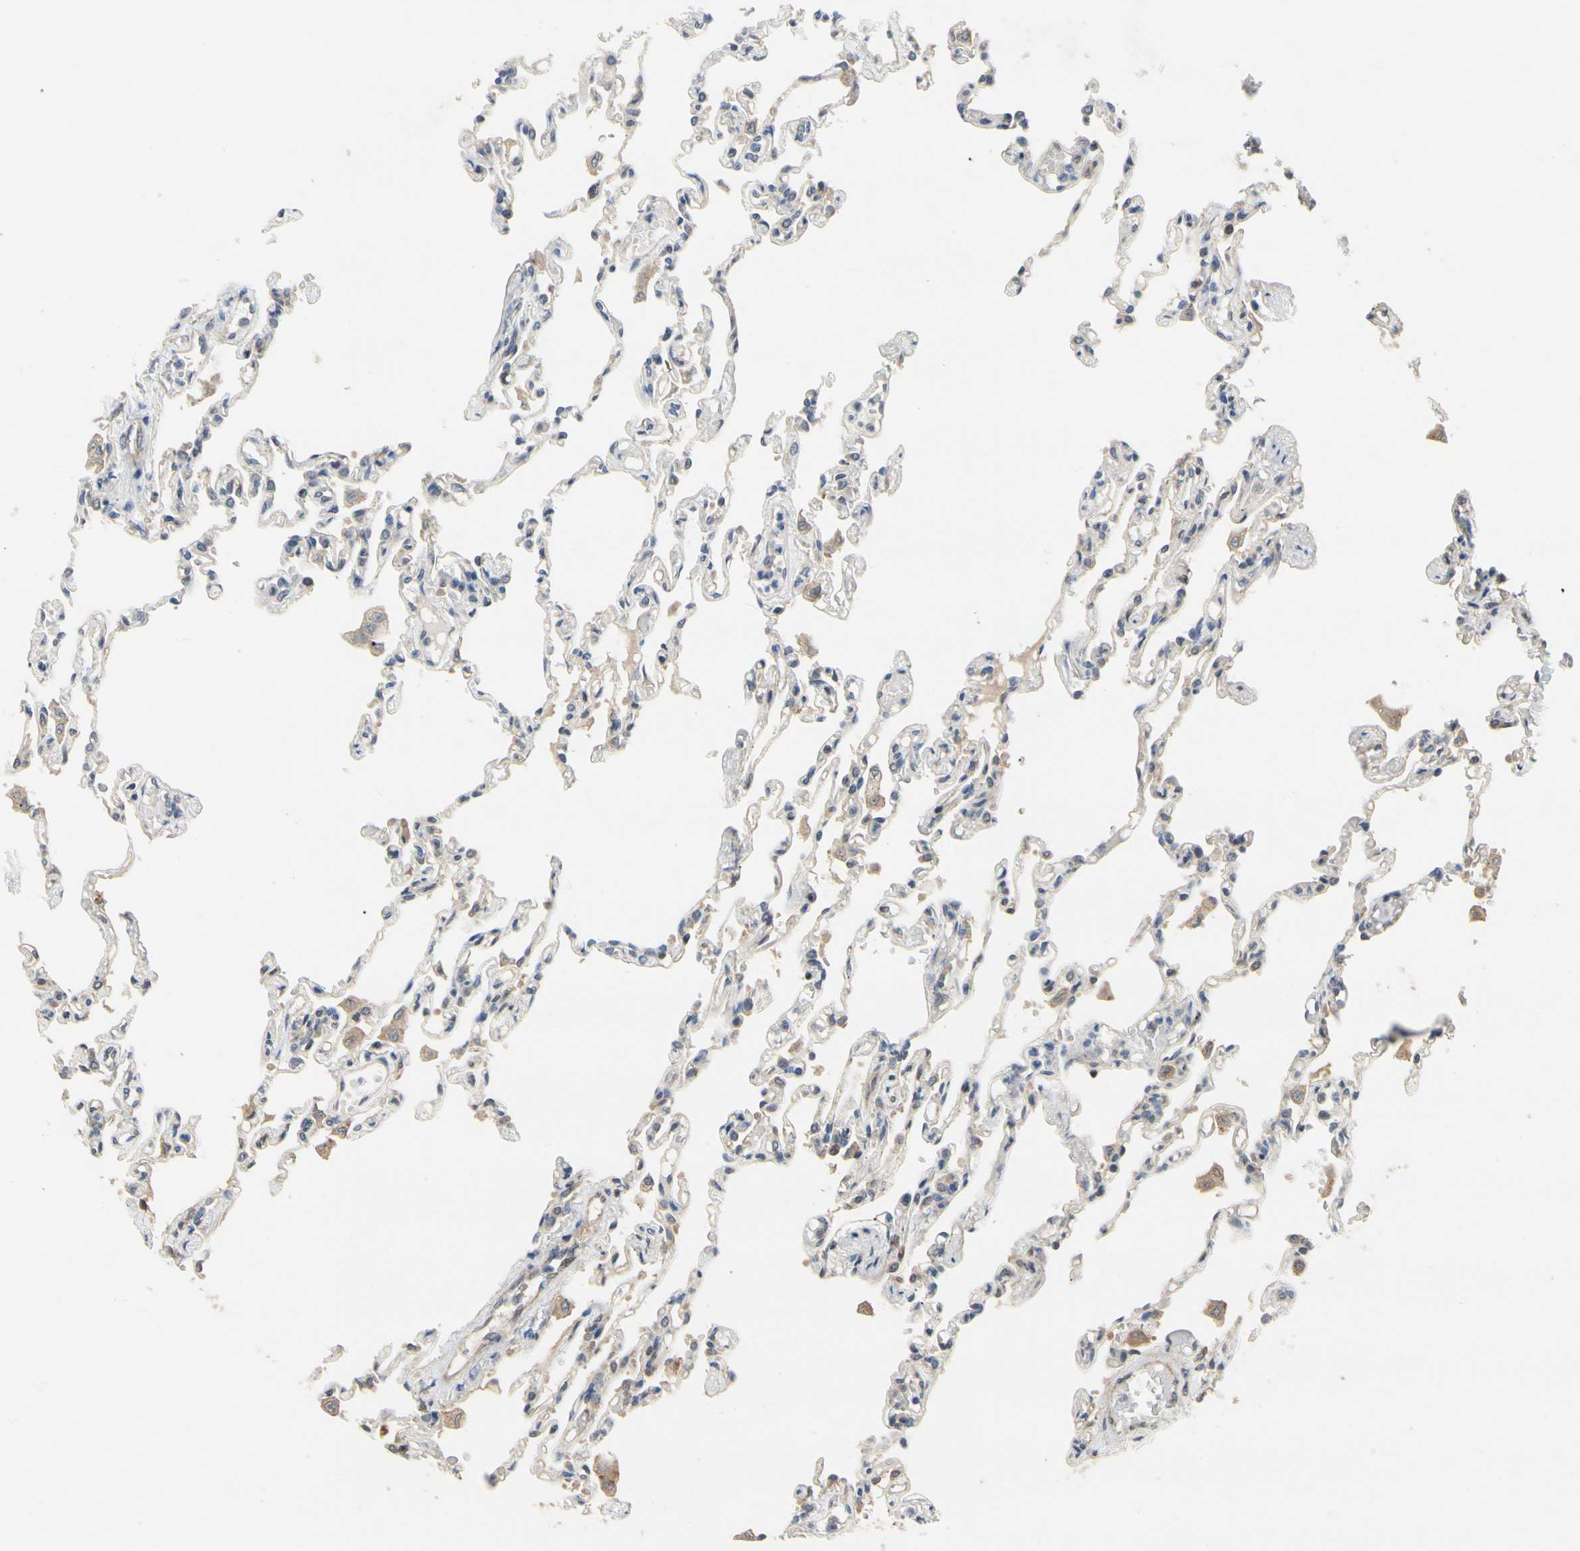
{"staining": {"intensity": "moderate", "quantity": "<25%", "location": "cytoplasmic/membranous"}, "tissue": "lung", "cell_type": "Alveolar cells", "image_type": "normal", "snomed": [{"axis": "morphology", "description": "Normal tissue, NOS"}, {"axis": "topography", "description": "Lung"}], "caption": "Moderate cytoplasmic/membranous expression for a protein is present in about <25% of alveolar cells of unremarkable lung using immunohistochemistry (IHC).", "gene": "TDRP", "patient": {"sex": "male", "age": 21}}